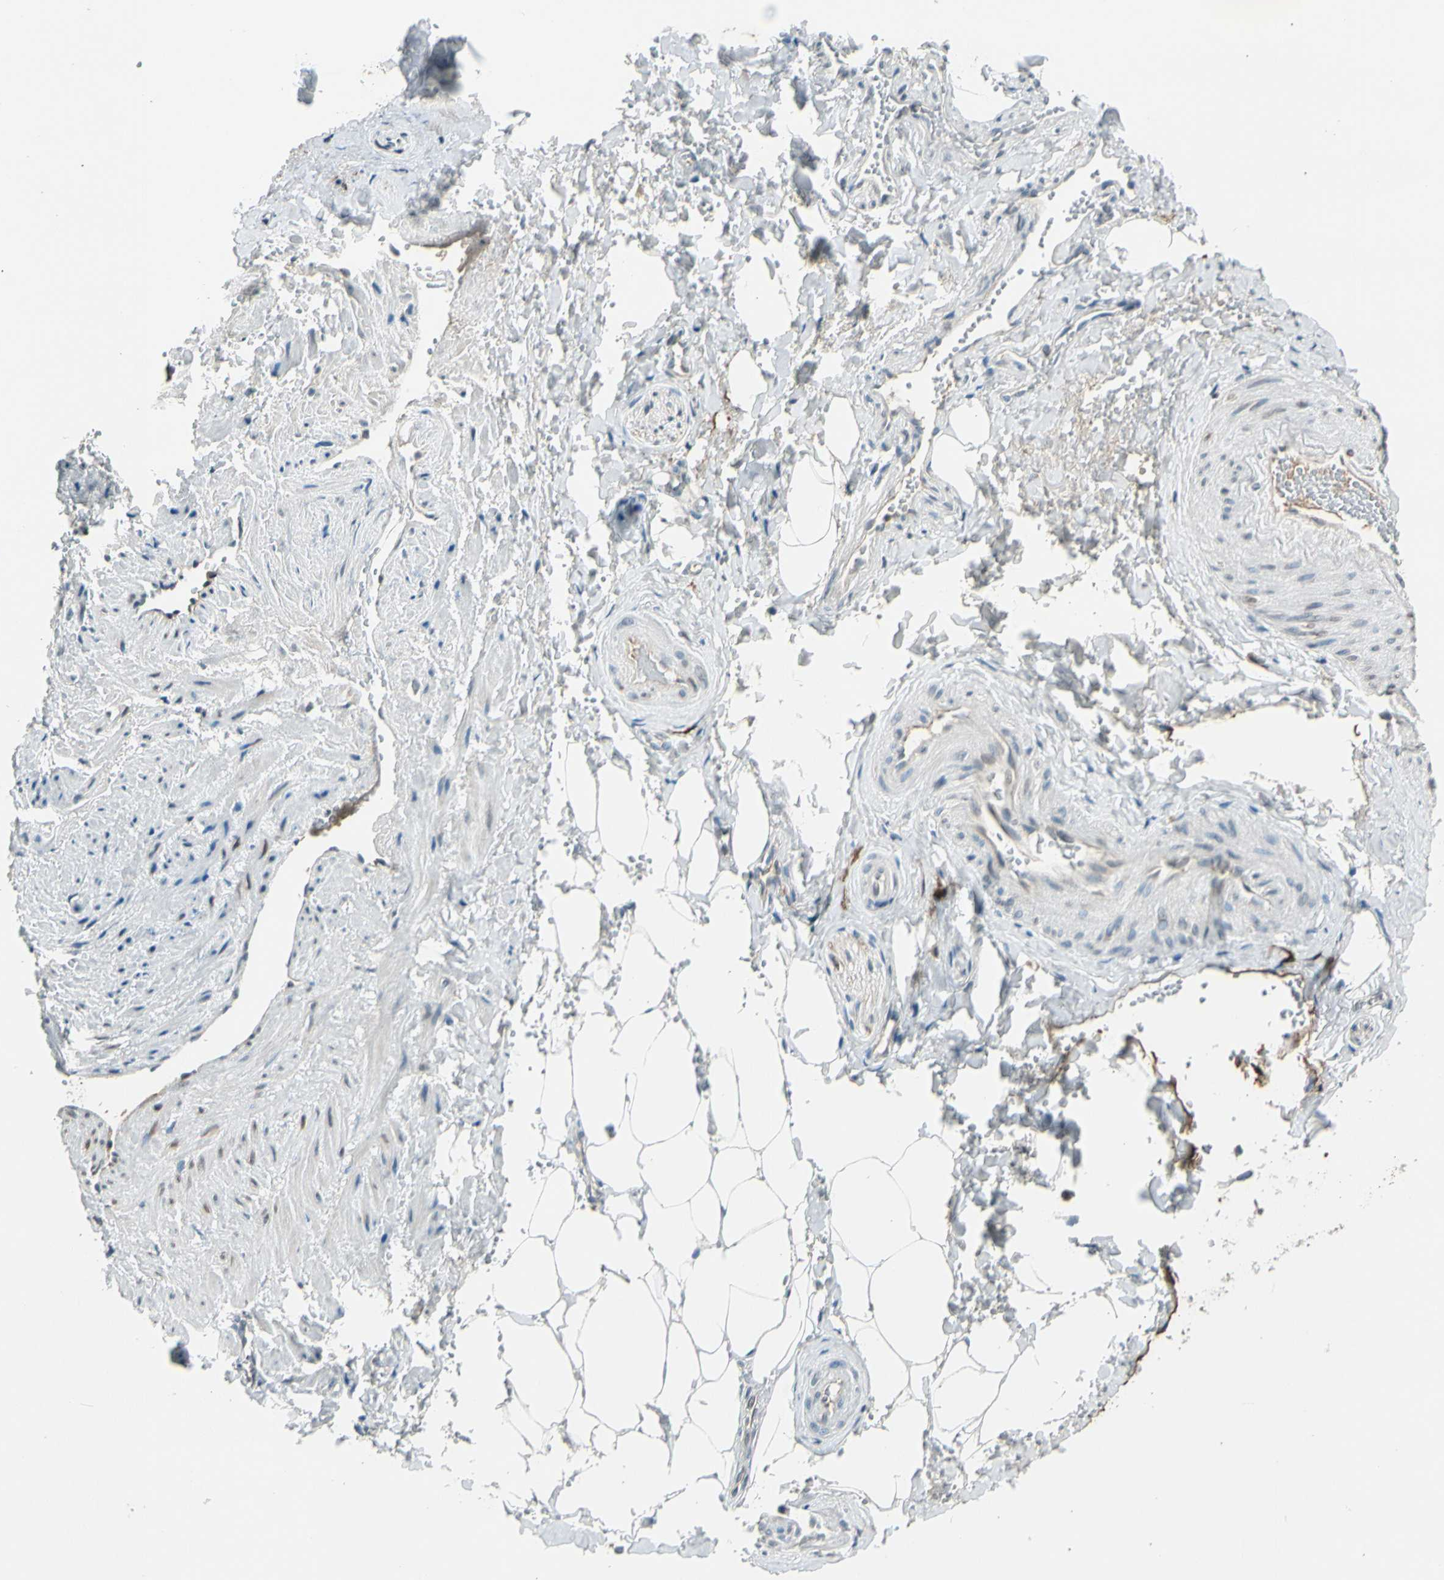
{"staining": {"intensity": "negative", "quantity": "none", "location": "none"}, "tissue": "adipose tissue", "cell_type": "Adipocytes", "image_type": "normal", "snomed": [{"axis": "morphology", "description": "Normal tissue, NOS"}, {"axis": "topography", "description": "Soft tissue"}, {"axis": "topography", "description": "Vascular tissue"}], "caption": "The IHC micrograph has no significant staining in adipocytes of adipose tissue.", "gene": "PDPN", "patient": {"sex": "female", "age": 35}}